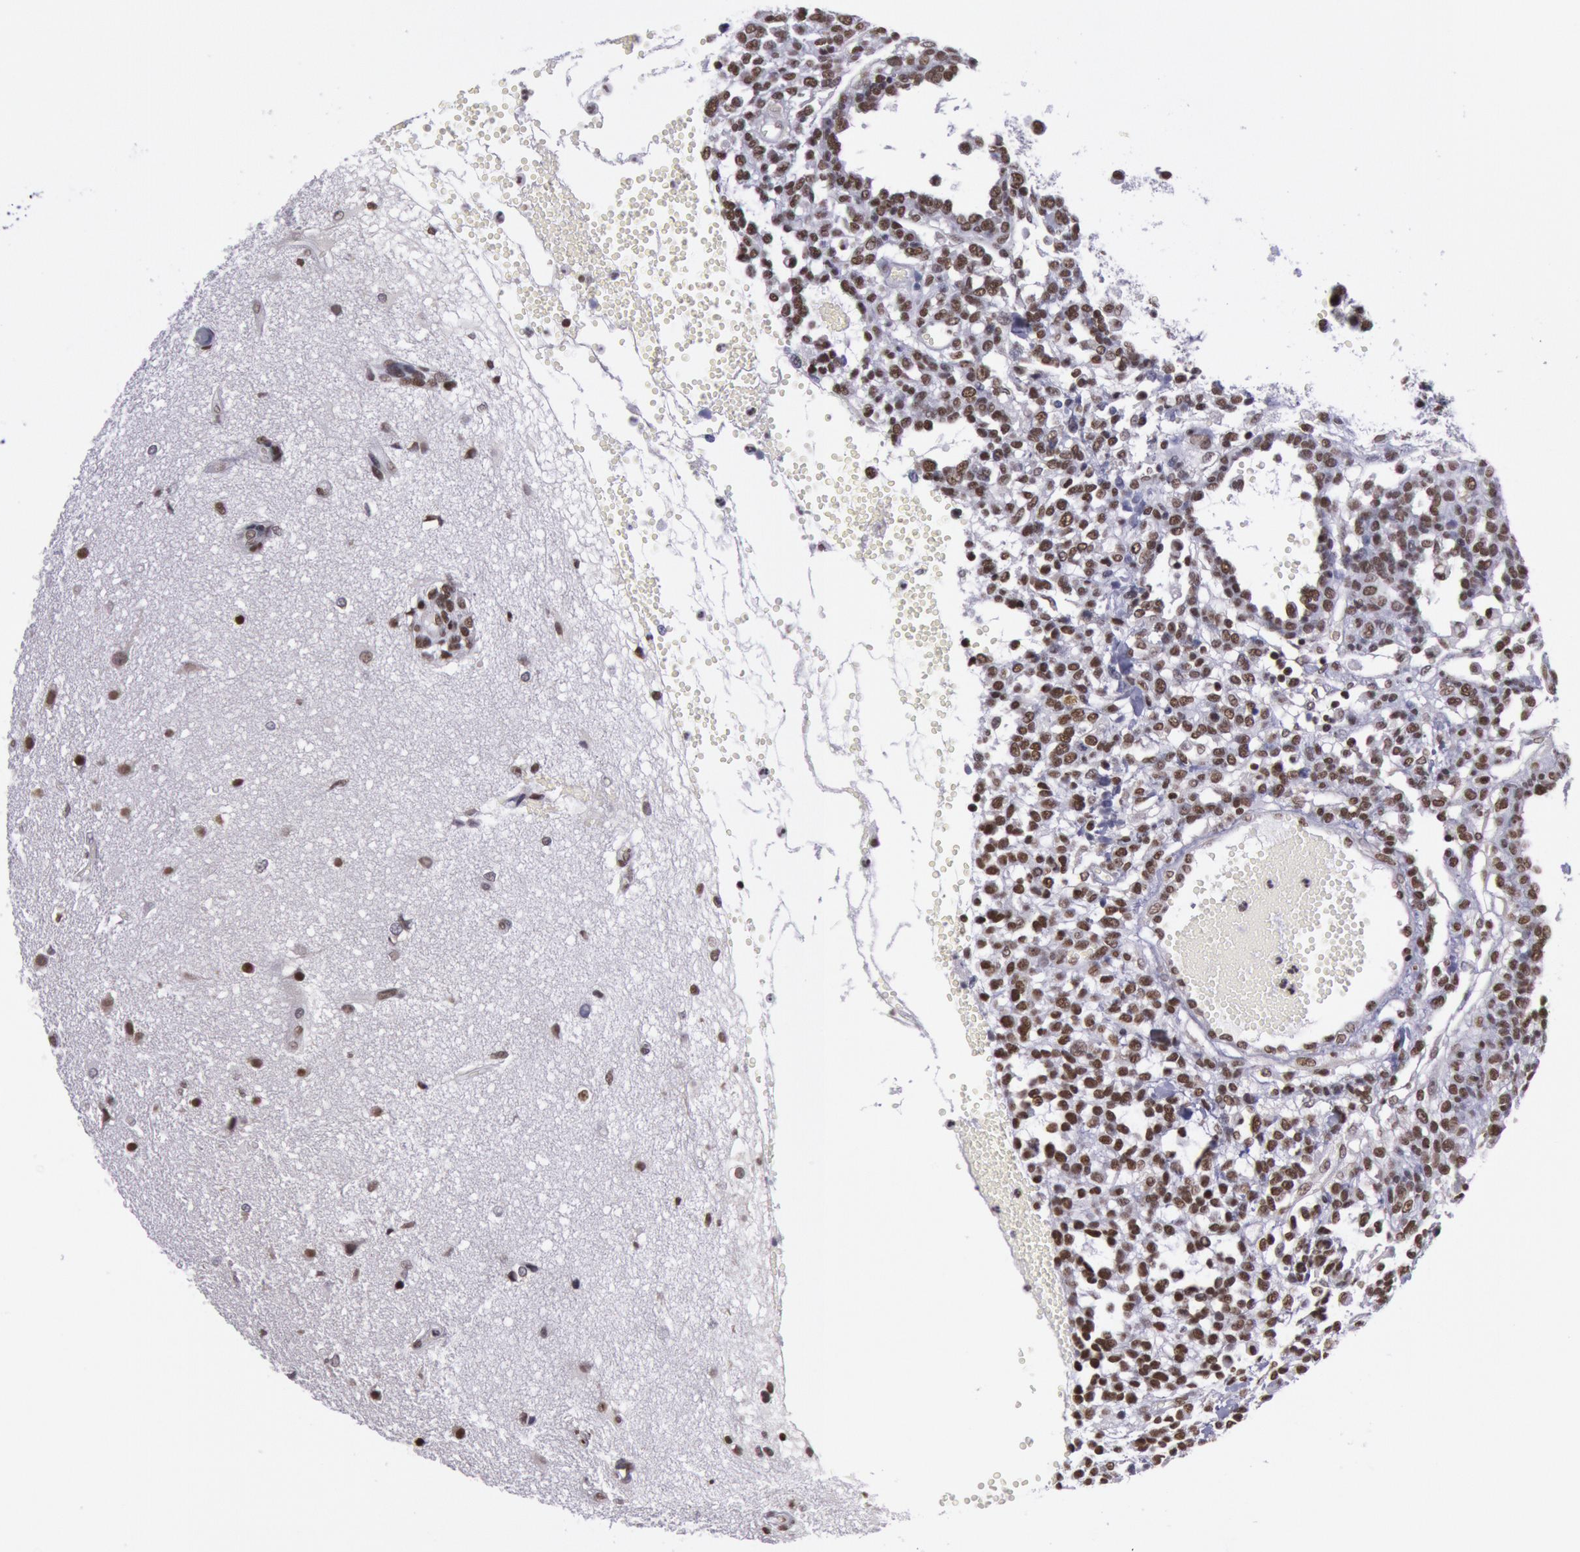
{"staining": {"intensity": "strong", "quantity": ">75%", "location": "nuclear"}, "tissue": "glioma", "cell_type": "Tumor cells", "image_type": "cancer", "snomed": [{"axis": "morphology", "description": "Glioma, malignant, High grade"}, {"axis": "topography", "description": "Brain"}], "caption": "A brown stain shows strong nuclear staining of a protein in glioma tumor cells.", "gene": "NKAP", "patient": {"sex": "male", "age": 66}}